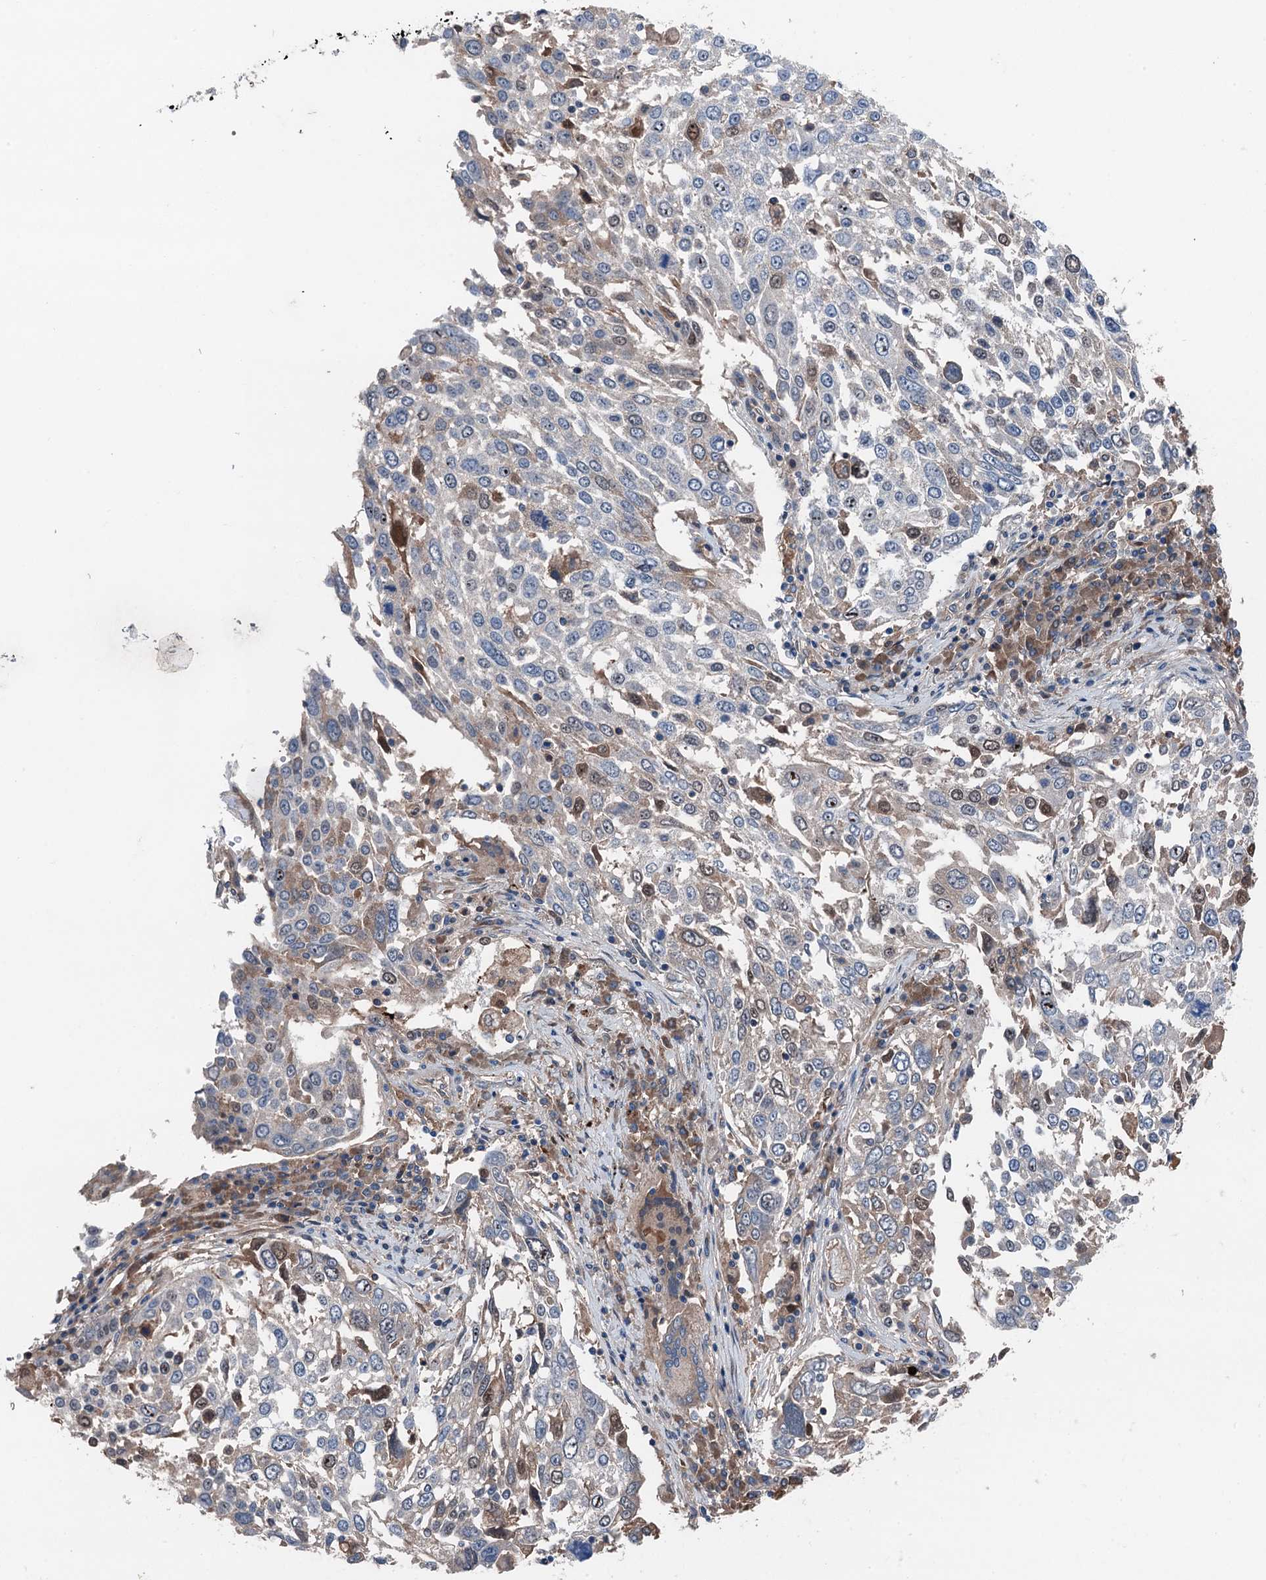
{"staining": {"intensity": "weak", "quantity": "<25%", "location": "cytoplasmic/membranous"}, "tissue": "lung cancer", "cell_type": "Tumor cells", "image_type": "cancer", "snomed": [{"axis": "morphology", "description": "Squamous cell carcinoma, NOS"}, {"axis": "topography", "description": "Lung"}], "caption": "Immunohistochemistry (IHC) image of neoplastic tissue: lung squamous cell carcinoma stained with DAB demonstrates no significant protein staining in tumor cells.", "gene": "SLC2A10", "patient": {"sex": "male", "age": 65}}